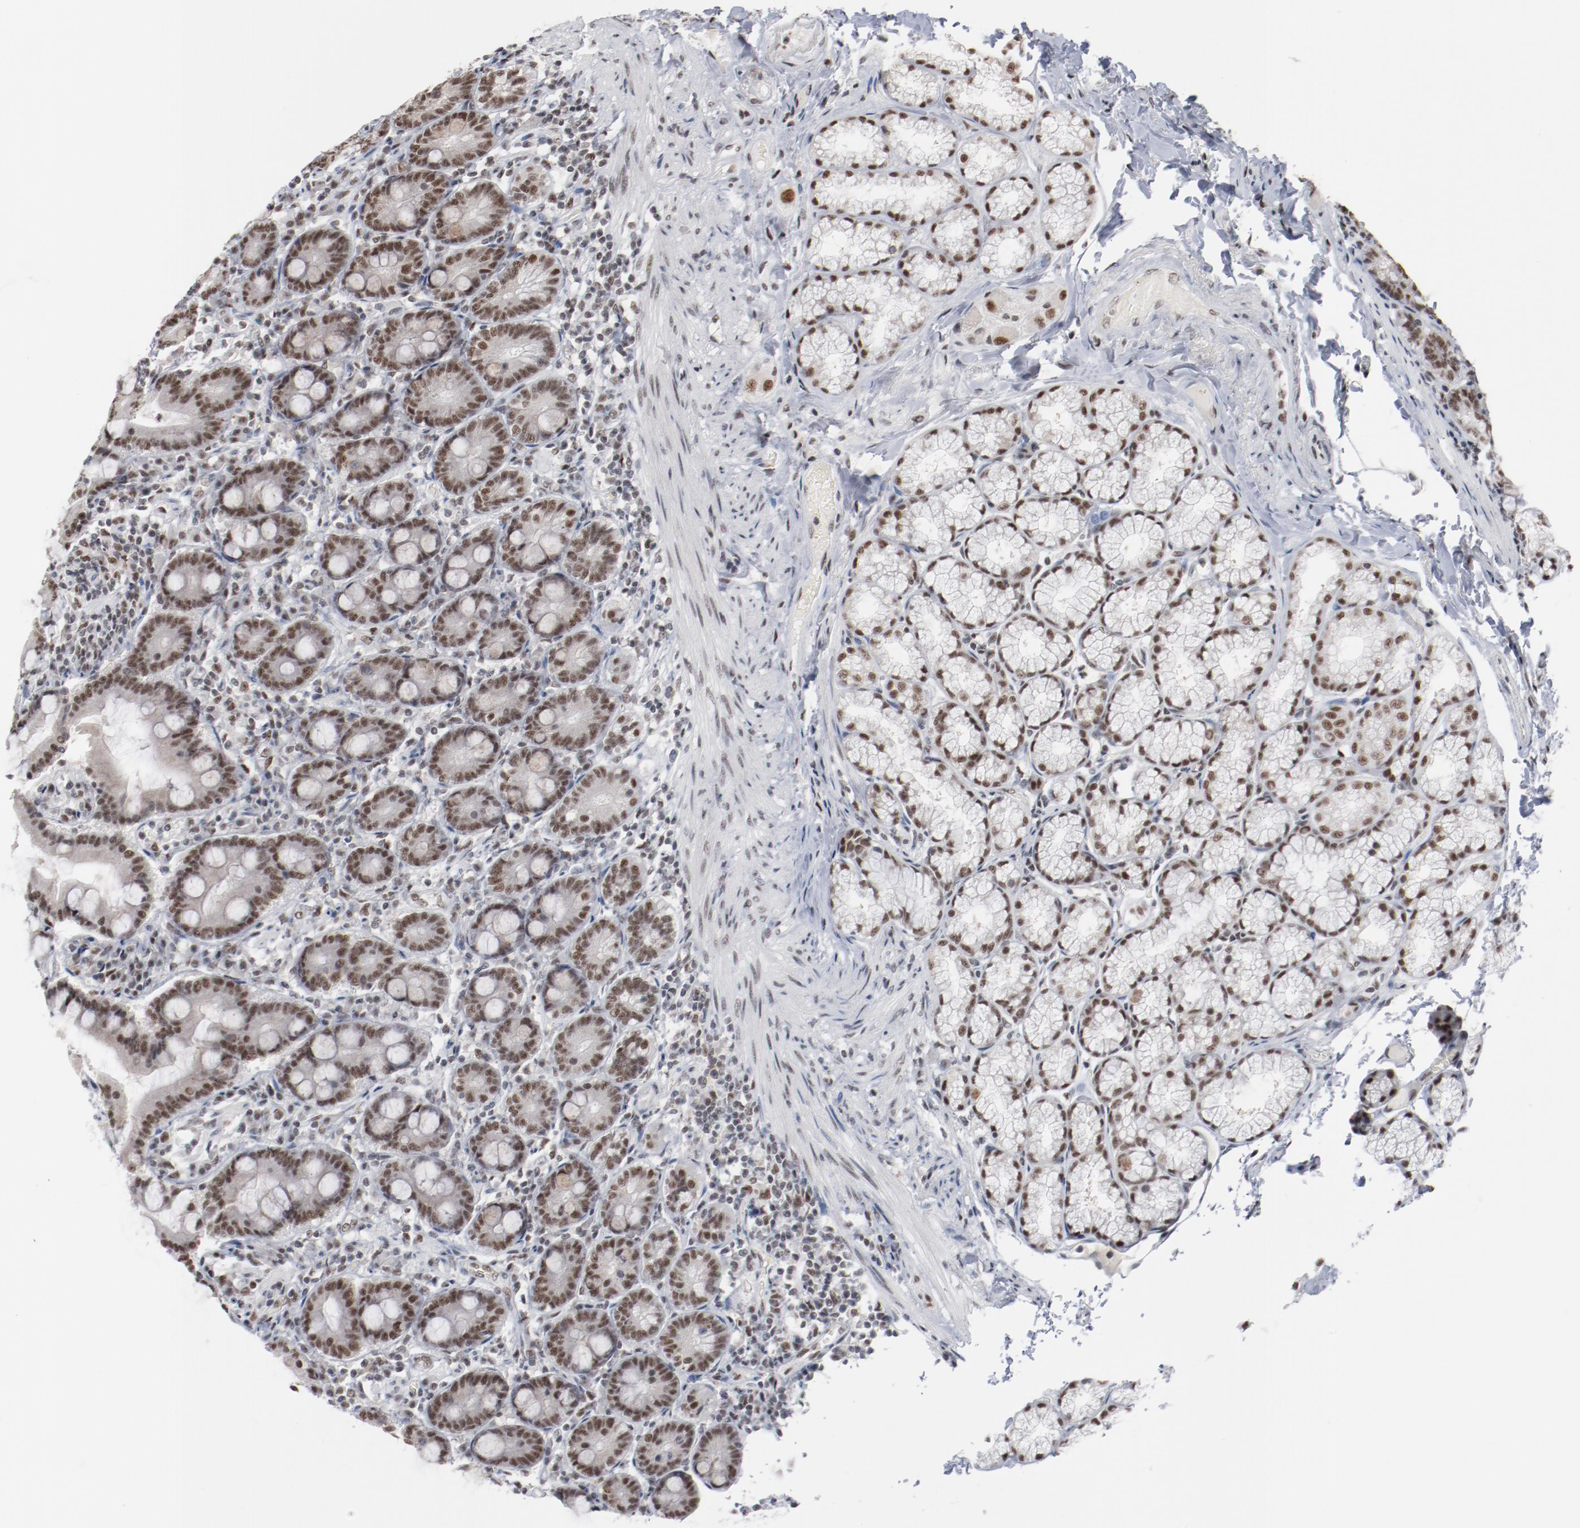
{"staining": {"intensity": "moderate", "quantity": ">75%", "location": "cytoplasmic/membranous,nuclear"}, "tissue": "duodenum", "cell_type": "Glandular cells", "image_type": "normal", "snomed": [{"axis": "morphology", "description": "Normal tissue, NOS"}, {"axis": "topography", "description": "Duodenum"}], "caption": "Protein staining displays moderate cytoplasmic/membranous,nuclear expression in approximately >75% of glandular cells in normal duodenum.", "gene": "BUB3", "patient": {"sex": "female", "age": 64}}